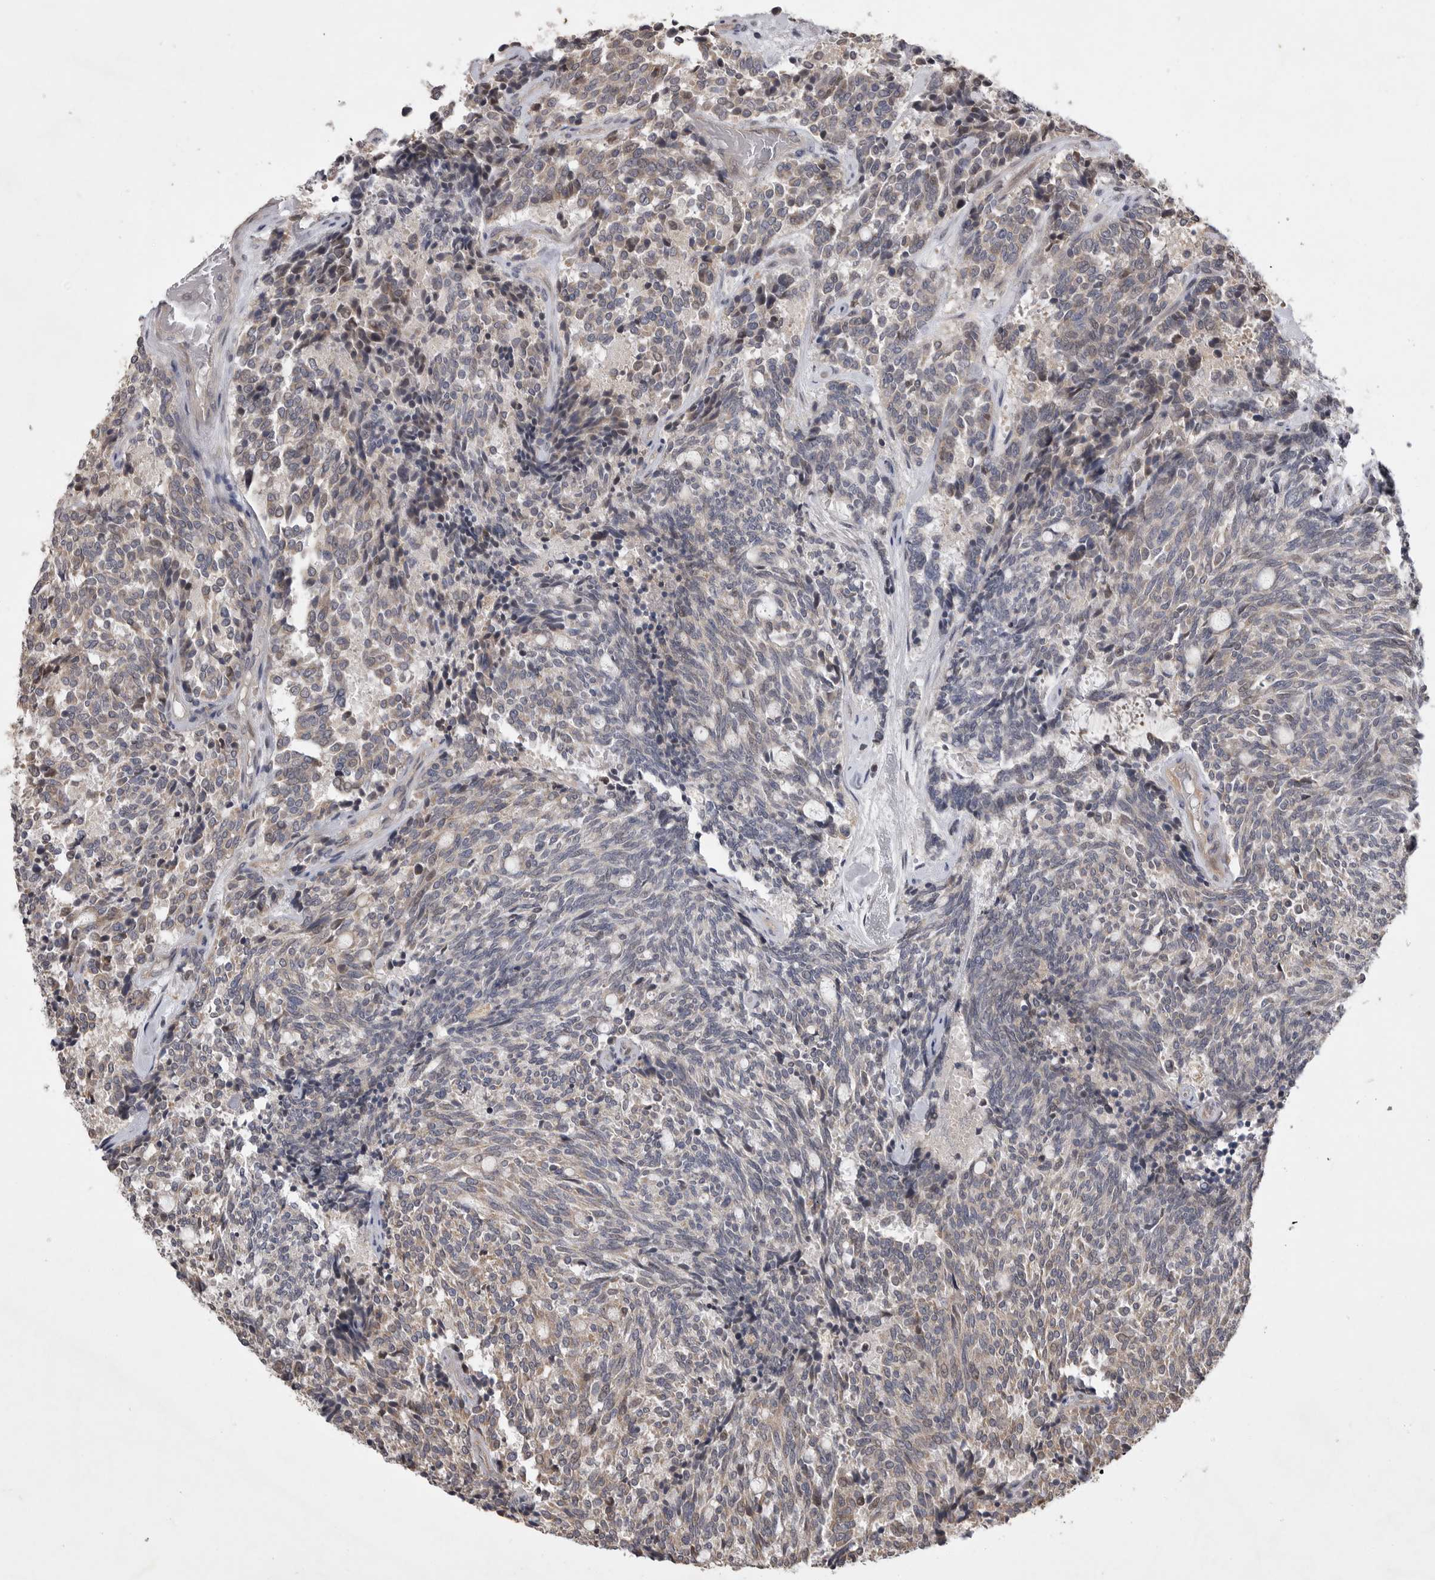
{"staining": {"intensity": "weak", "quantity": "25%-75%", "location": "cytoplasmic/membranous"}, "tissue": "carcinoid", "cell_type": "Tumor cells", "image_type": "cancer", "snomed": [{"axis": "morphology", "description": "Carcinoid, malignant, NOS"}, {"axis": "topography", "description": "Pancreas"}], "caption": "The image reveals a brown stain indicating the presence of a protein in the cytoplasmic/membranous of tumor cells in carcinoid.", "gene": "EDEM3", "patient": {"sex": "female", "age": 54}}